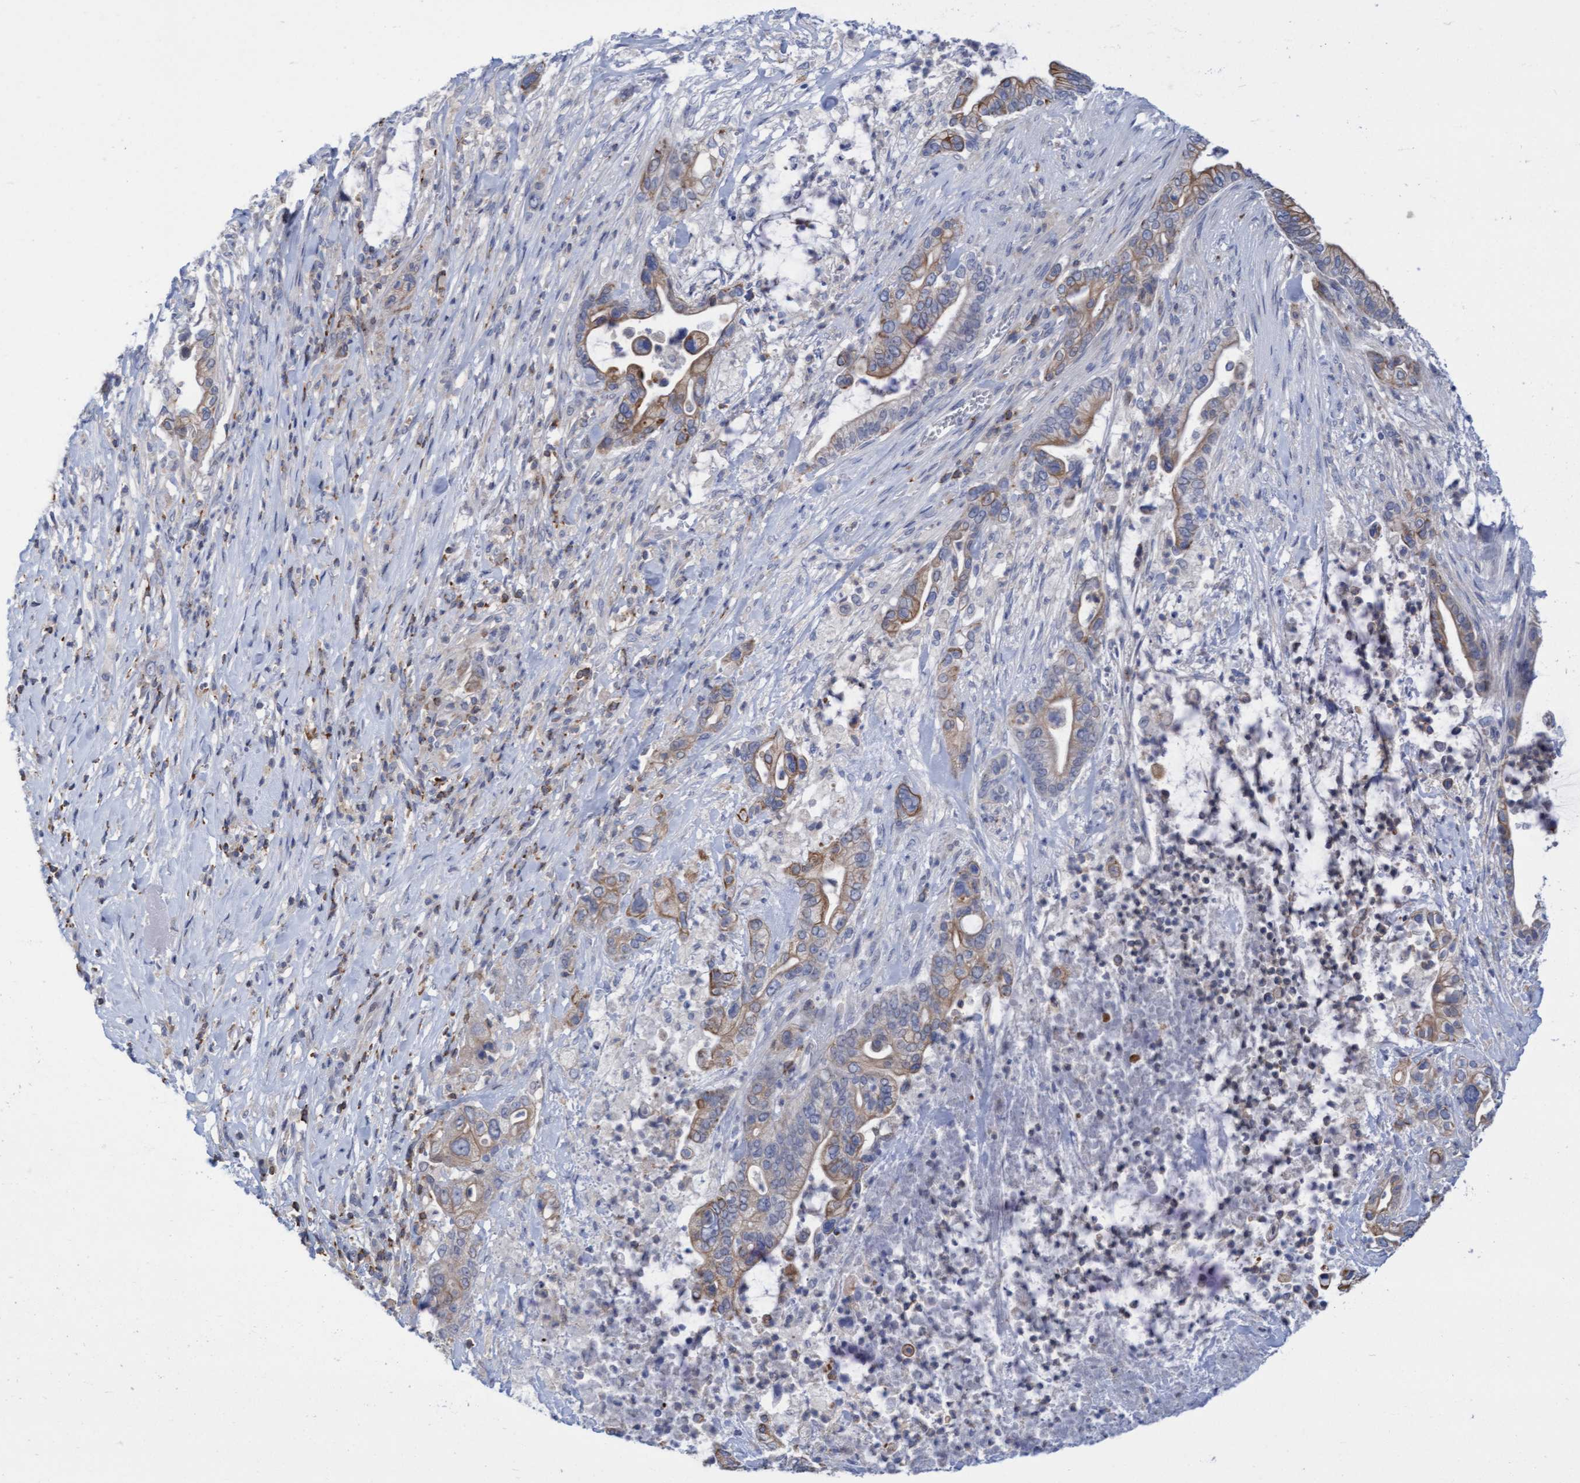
{"staining": {"intensity": "weak", "quantity": "25%-75%", "location": "cytoplasmic/membranous"}, "tissue": "pancreatic cancer", "cell_type": "Tumor cells", "image_type": "cancer", "snomed": [{"axis": "morphology", "description": "Adenocarcinoma, NOS"}, {"axis": "topography", "description": "Pancreas"}], "caption": "Immunohistochemistry (IHC) (DAB) staining of human adenocarcinoma (pancreatic) shows weak cytoplasmic/membranous protein staining in about 25%-75% of tumor cells.", "gene": "FNBP1", "patient": {"sex": "male", "age": 69}}